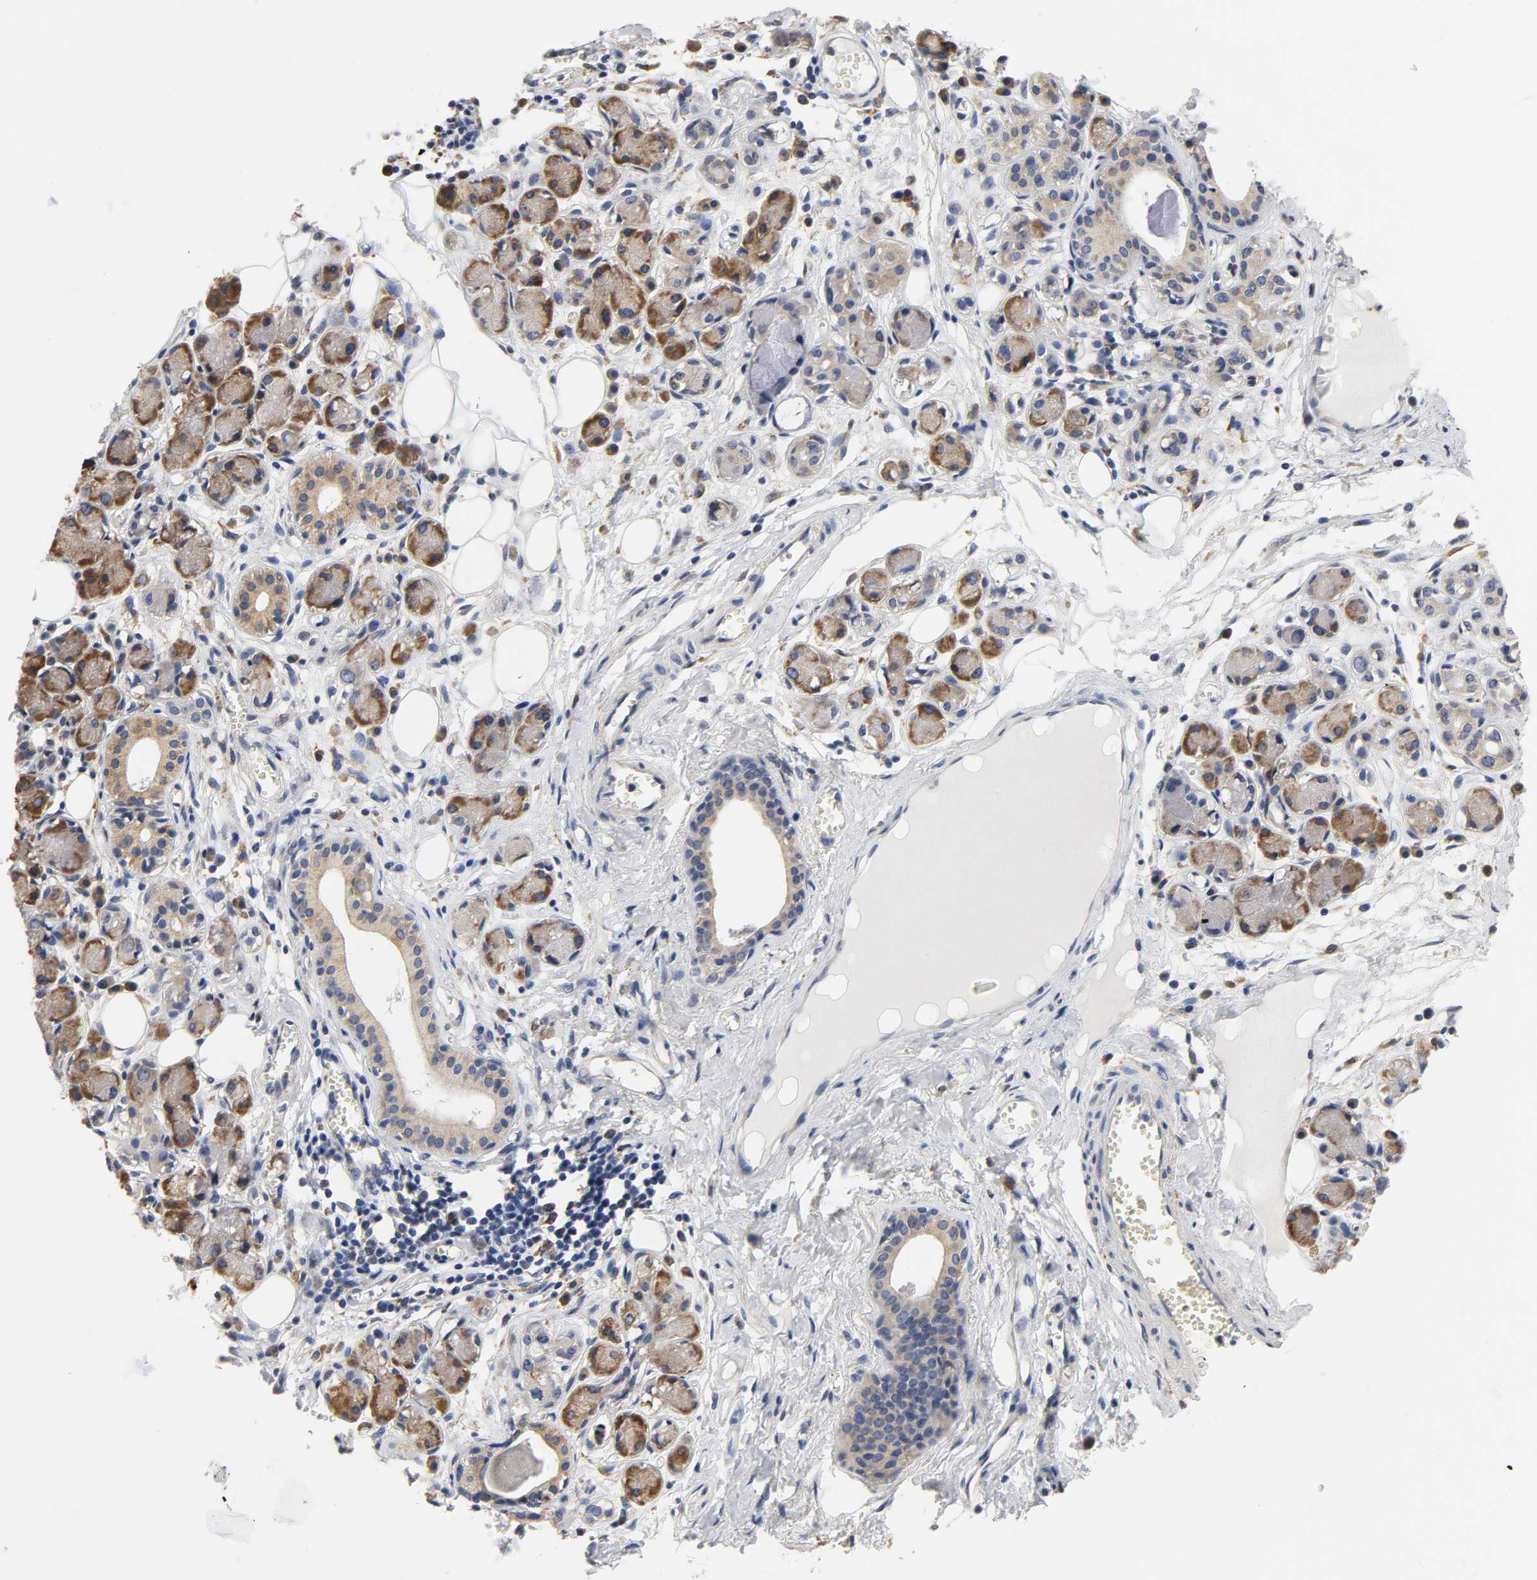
{"staining": {"intensity": "negative", "quantity": "none", "location": "none"}, "tissue": "adipose tissue", "cell_type": "Adipocytes", "image_type": "normal", "snomed": [{"axis": "morphology", "description": "Normal tissue, NOS"}, {"axis": "morphology", "description": "Inflammation, NOS"}, {"axis": "topography", "description": "Vascular tissue"}, {"axis": "topography", "description": "Salivary gland"}], "caption": "Immunohistochemistry image of benign human adipose tissue stained for a protein (brown), which reveals no staining in adipocytes.", "gene": "HCK", "patient": {"sex": "female", "age": 75}}